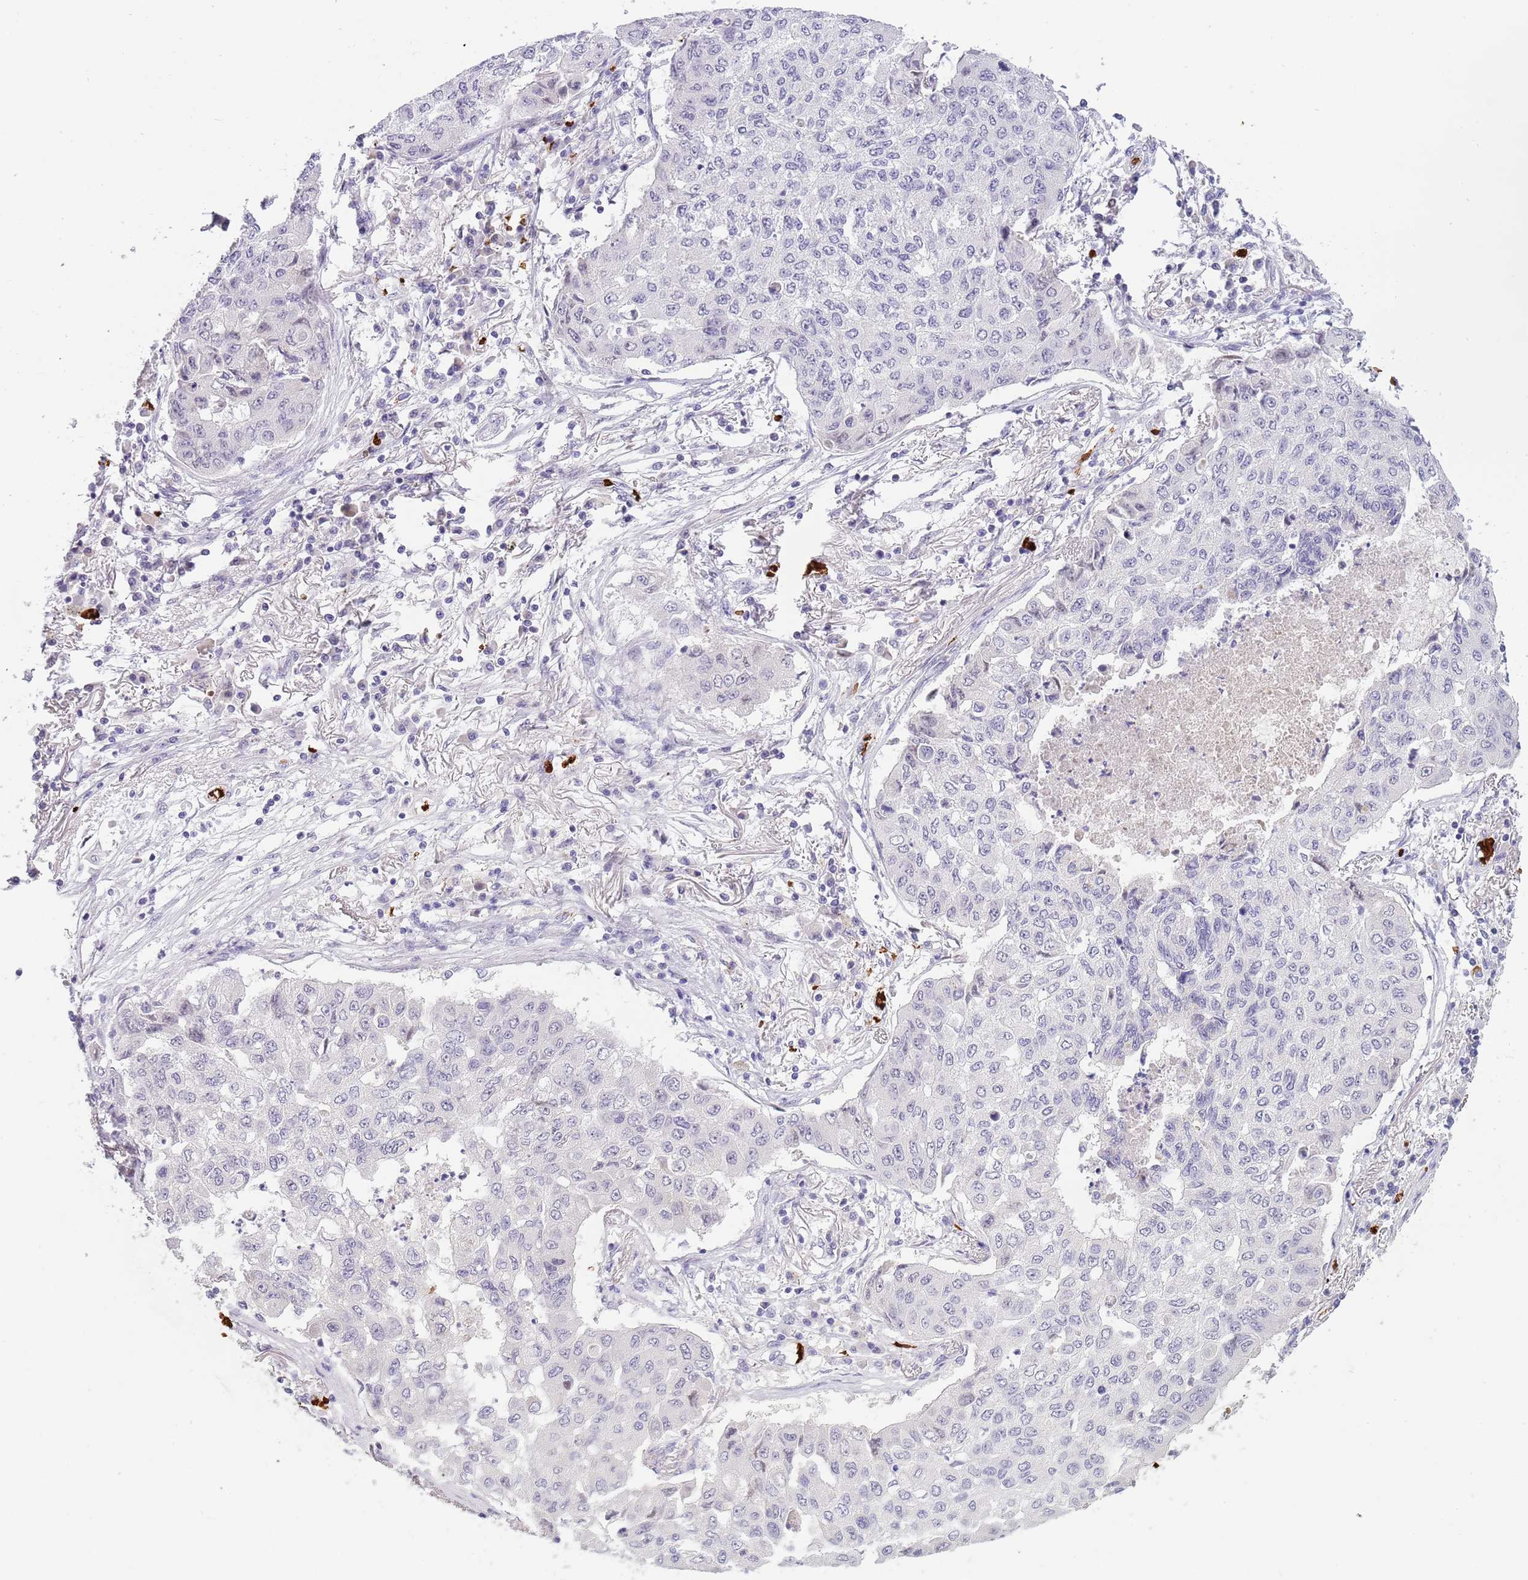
{"staining": {"intensity": "negative", "quantity": "none", "location": "none"}, "tissue": "lung cancer", "cell_type": "Tumor cells", "image_type": "cancer", "snomed": [{"axis": "morphology", "description": "Squamous cell carcinoma, NOS"}, {"axis": "topography", "description": "Lung"}], "caption": "Immunohistochemical staining of squamous cell carcinoma (lung) reveals no significant positivity in tumor cells. (Brightfield microscopy of DAB immunohistochemistry (IHC) at high magnification).", "gene": "LYPD6B", "patient": {"sex": "male", "age": 74}}